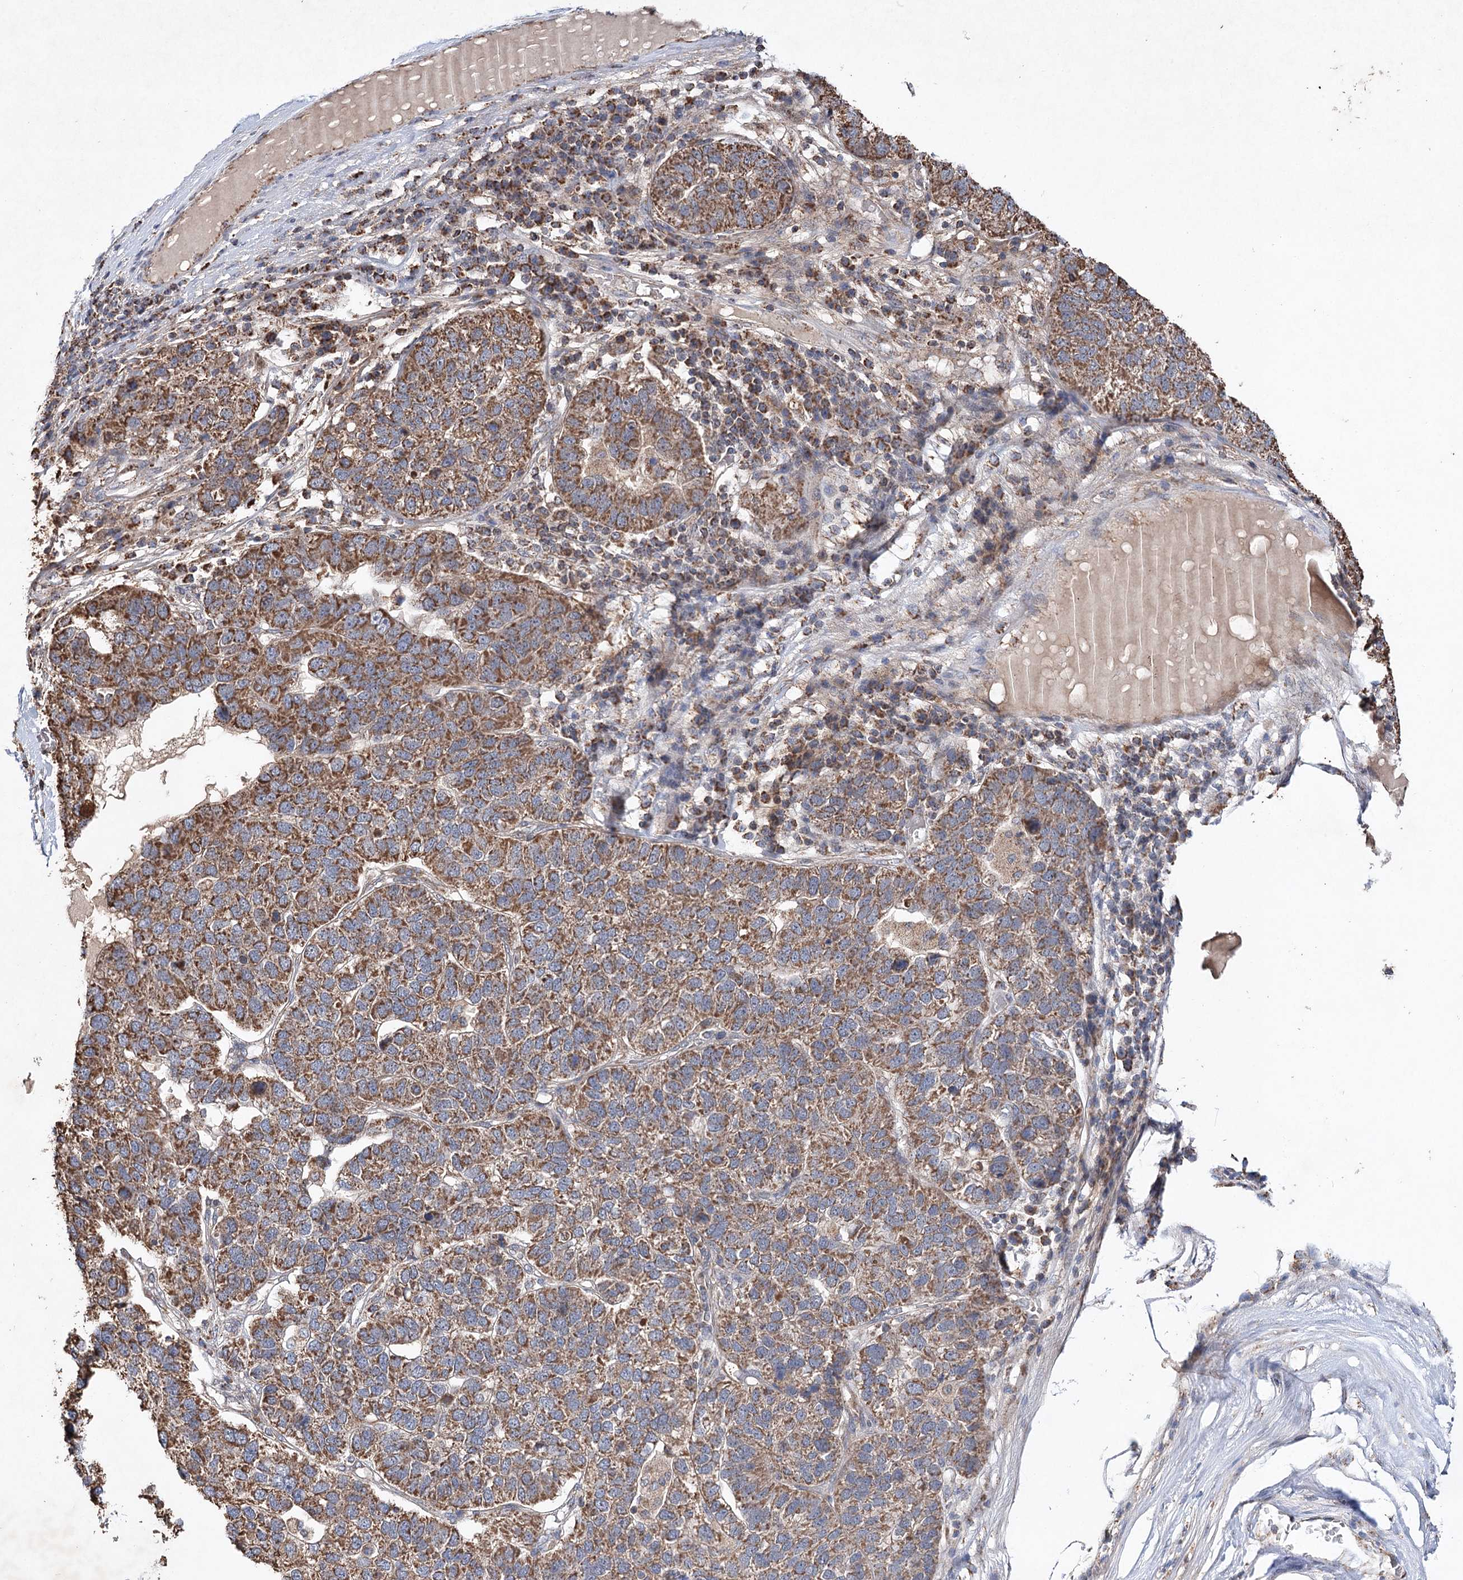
{"staining": {"intensity": "moderate", "quantity": ">75%", "location": "cytoplasmic/membranous"}, "tissue": "pancreatic cancer", "cell_type": "Tumor cells", "image_type": "cancer", "snomed": [{"axis": "morphology", "description": "Adenocarcinoma, NOS"}, {"axis": "topography", "description": "Pancreas"}], "caption": "Protein expression by immunohistochemistry (IHC) shows moderate cytoplasmic/membranous staining in about >75% of tumor cells in adenocarcinoma (pancreatic). Nuclei are stained in blue.", "gene": "PIK3CB", "patient": {"sex": "female", "age": 61}}